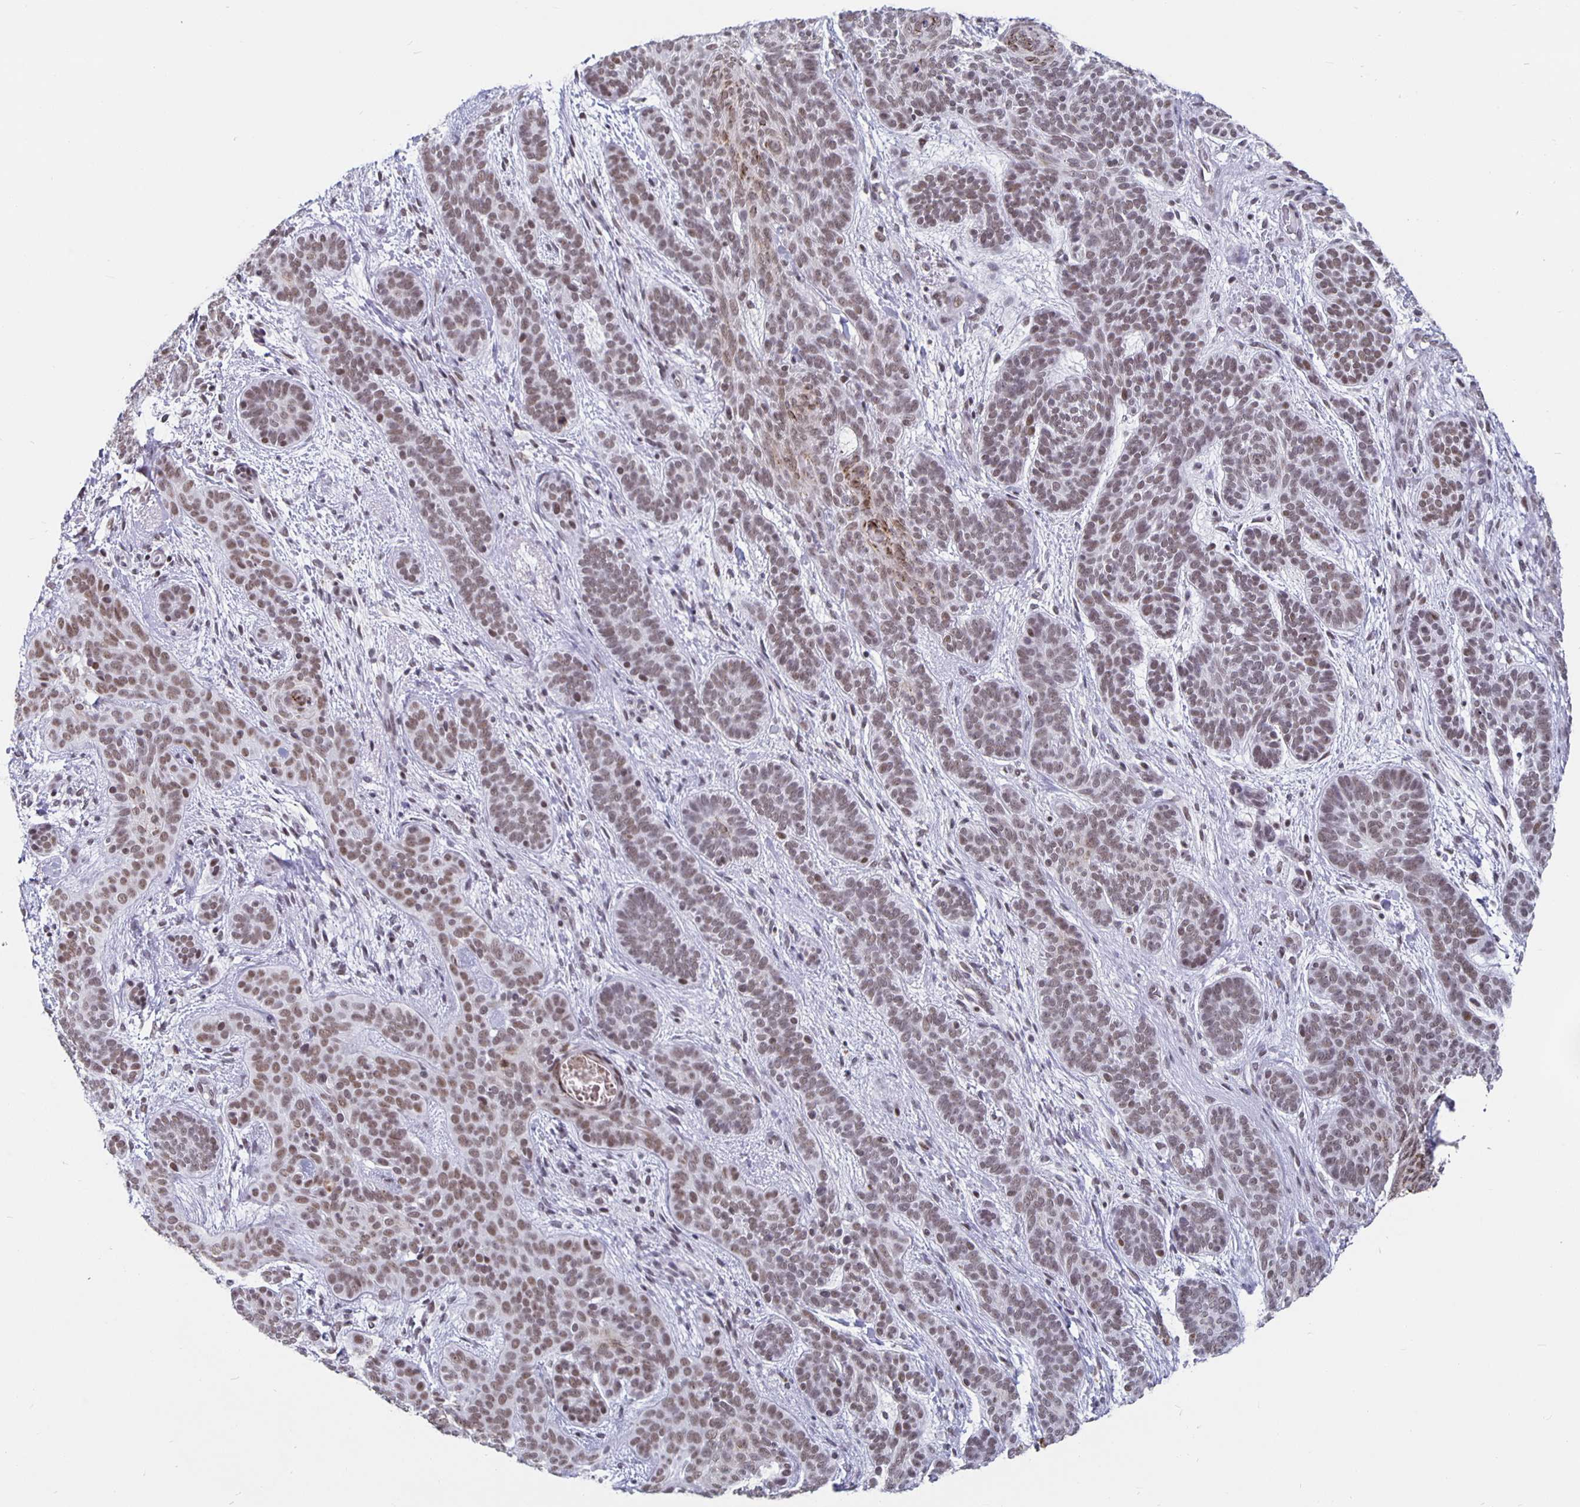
{"staining": {"intensity": "moderate", "quantity": ">75%", "location": "nuclear"}, "tissue": "skin cancer", "cell_type": "Tumor cells", "image_type": "cancer", "snomed": [{"axis": "morphology", "description": "Basal cell carcinoma"}, {"axis": "topography", "description": "Skin"}], "caption": "Immunohistochemistry image of neoplastic tissue: human skin cancer stained using immunohistochemistry (IHC) demonstrates medium levels of moderate protein expression localized specifically in the nuclear of tumor cells, appearing as a nuclear brown color.", "gene": "PBX2", "patient": {"sex": "female", "age": 82}}